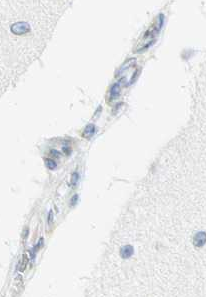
{"staining": {"intensity": "negative", "quantity": "none", "location": "none"}, "tissue": "cerebellum", "cell_type": "Cells in granular layer", "image_type": "normal", "snomed": [{"axis": "morphology", "description": "Normal tissue, NOS"}, {"axis": "topography", "description": "Cerebellum"}], "caption": "Immunohistochemistry (IHC) histopathology image of benign cerebellum stained for a protein (brown), which shows no positivity in cells in granular layer.", "gene": "CYSLTR1", "patient": {"sex": "female", "age": 54}}